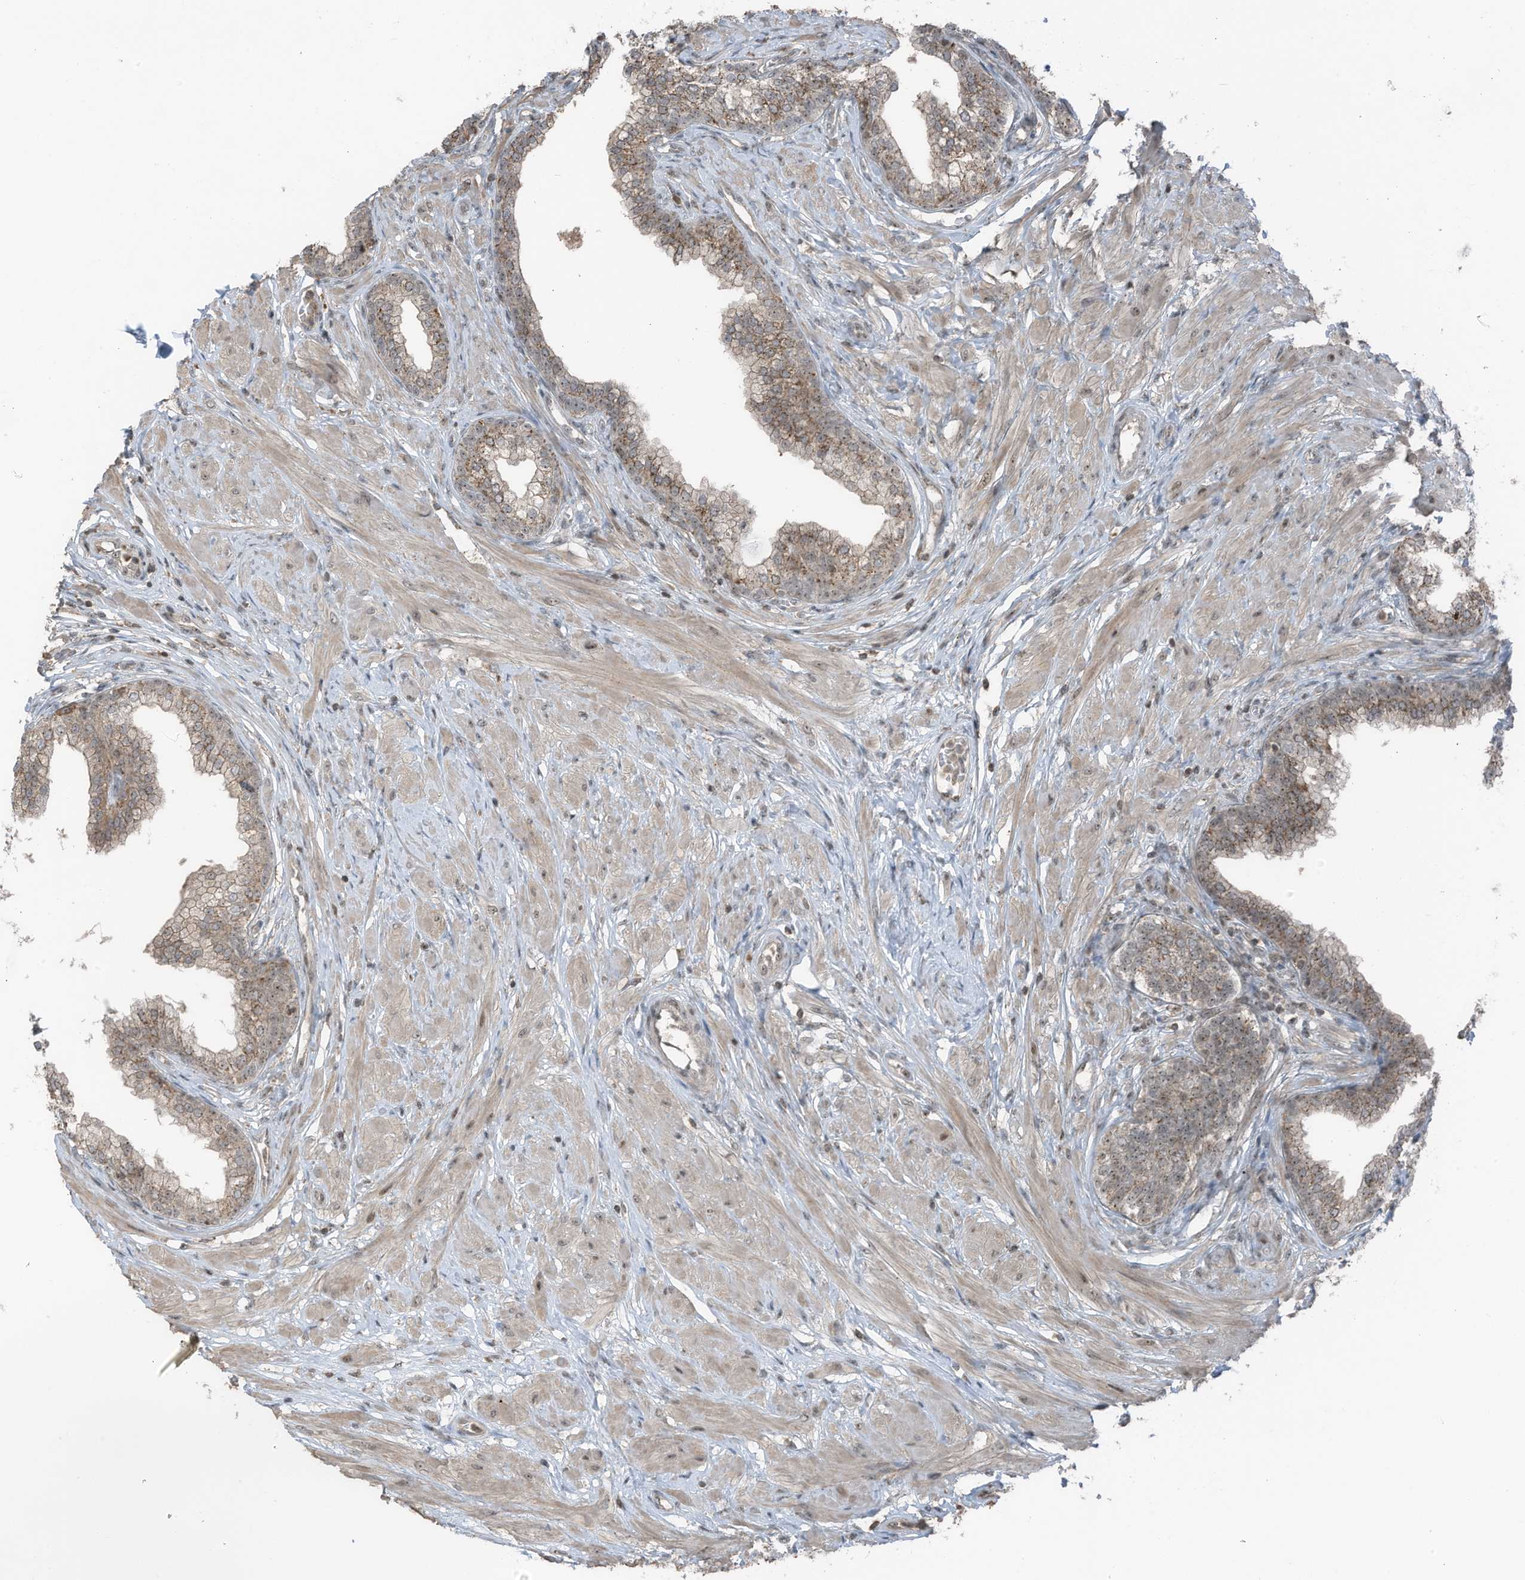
{"staining": {"intensity": "moderate", "quantity": ">75%", "location": "cytoplasmic/membranous,nuclear"}, "tissue": "prostate", "cell_type": "Glandular cells", "image_type": "normal", "snomed": [{"axis": "morphology", "description": "Normal tissue, NOS"}, {"axis": "morphology", "description": "Urothelial carcinoma, Low grade"}, {"axis": "topography", "description": "Urinary bladder"}, {"axis": "topography", "description": "Prostate"}], "caption": "Prostate stained for a protein (brown) reveals moderate cytoplasmic/membranous,nuclear positive staining in about >75% of glandular cells.", "gene": "UTP3", "patient": {"sex": "male", "age": 60}}